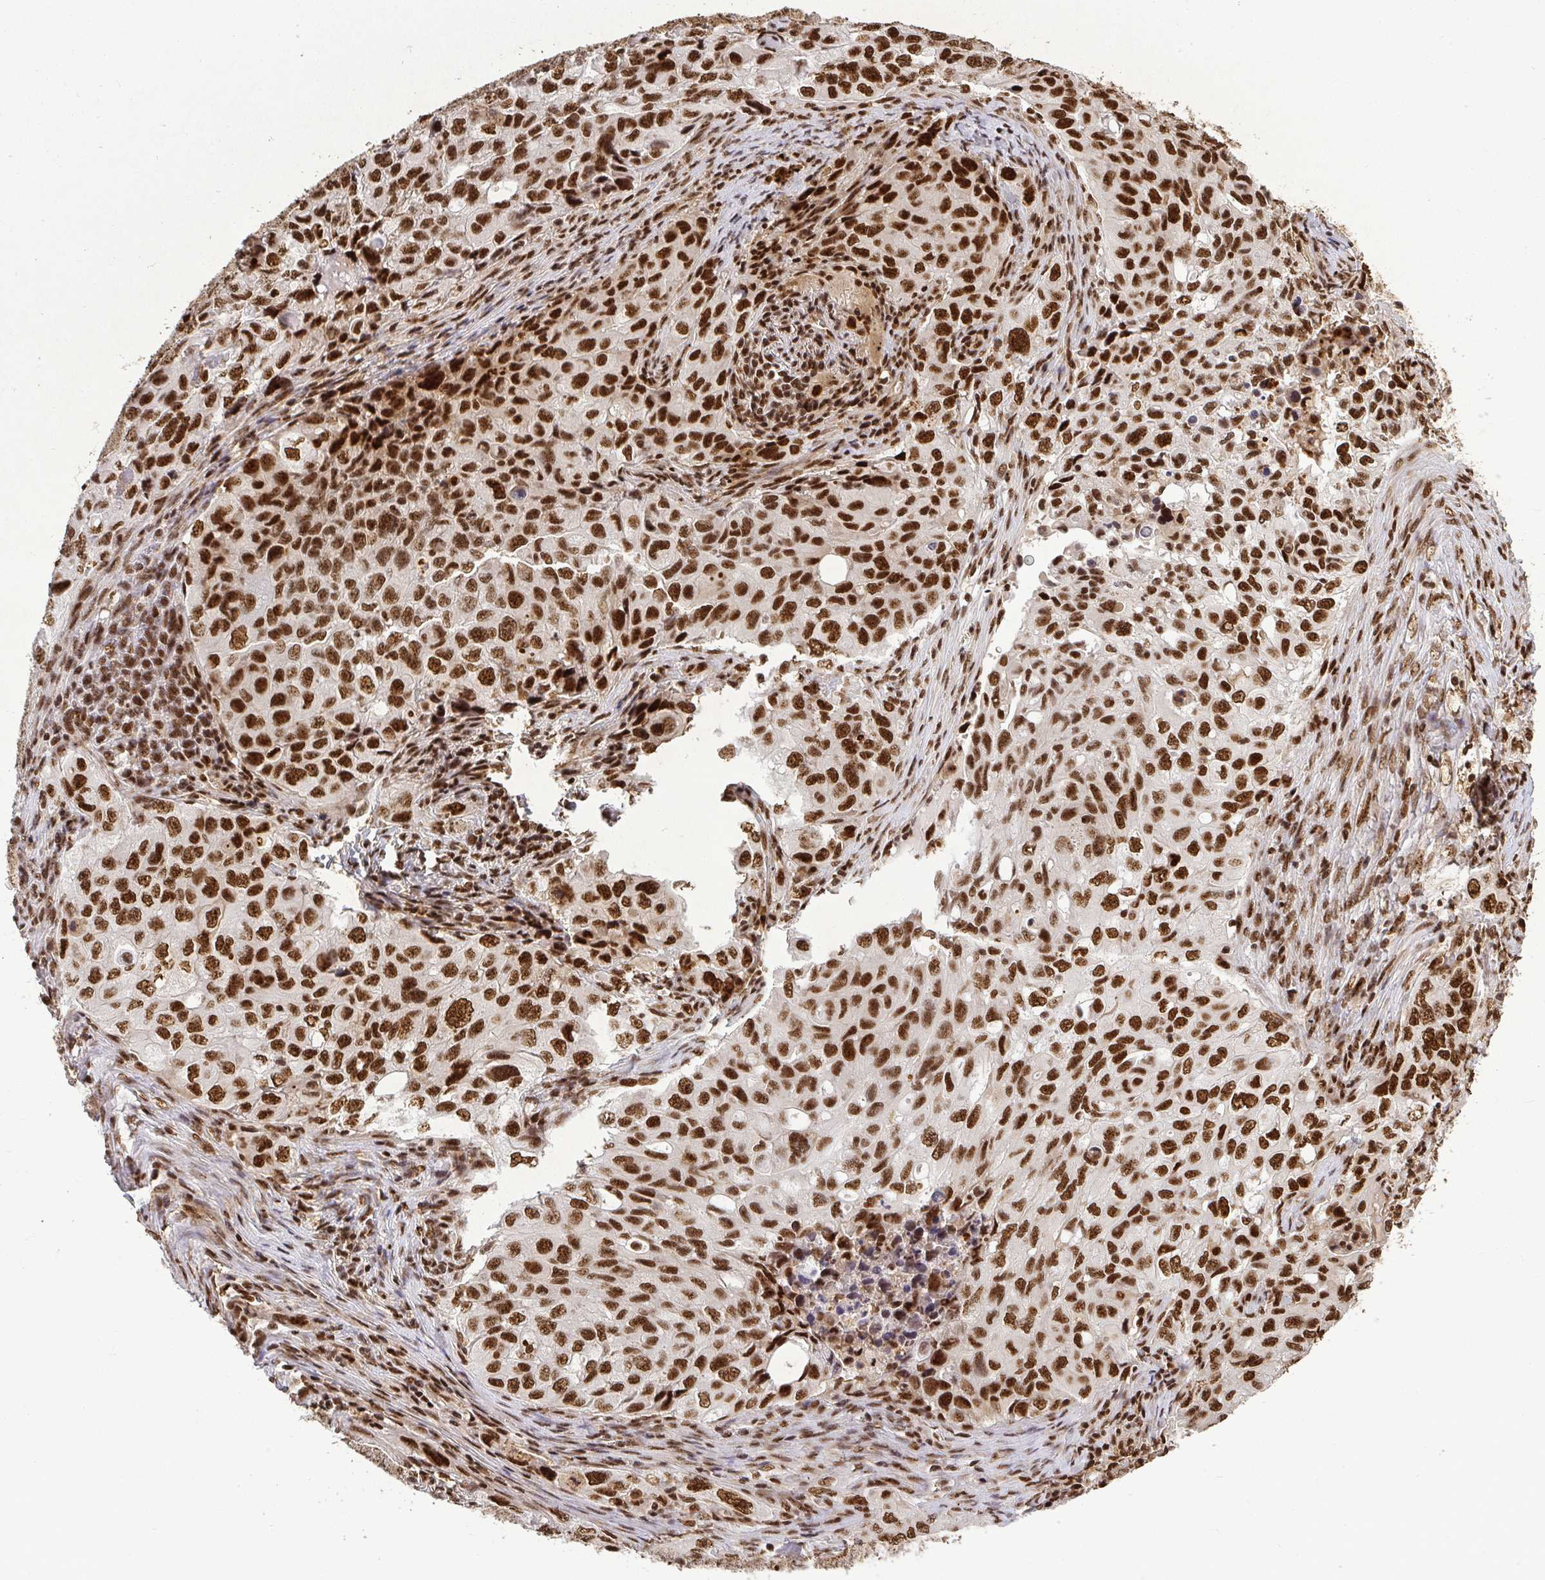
{"staining": {"intensity": "strong", "quantity": ">75%", "location": "nuclear"}, "tissue": "lung cancer", "cell_type": "Tumor cells", "image_type": "cancer", "snomed": [{"axis": "morphology", "description": "Adenocarcinoma, NOS"}, {"axis": "morphology", "description": "Adenocarcinoma, metastatic, NOS"}, {"axis": "topography", "description": "Lymph node"}, {"axis": "topography", "description": "Lung"}], "caption": "Adenocarcinoma (lung) was stained to show a protein in brown. There is high levels of strong nuclear expression in about >75% of tumor cells.", "gene": "U2AF1", "patient": {"sex": "female", "age": 42}}